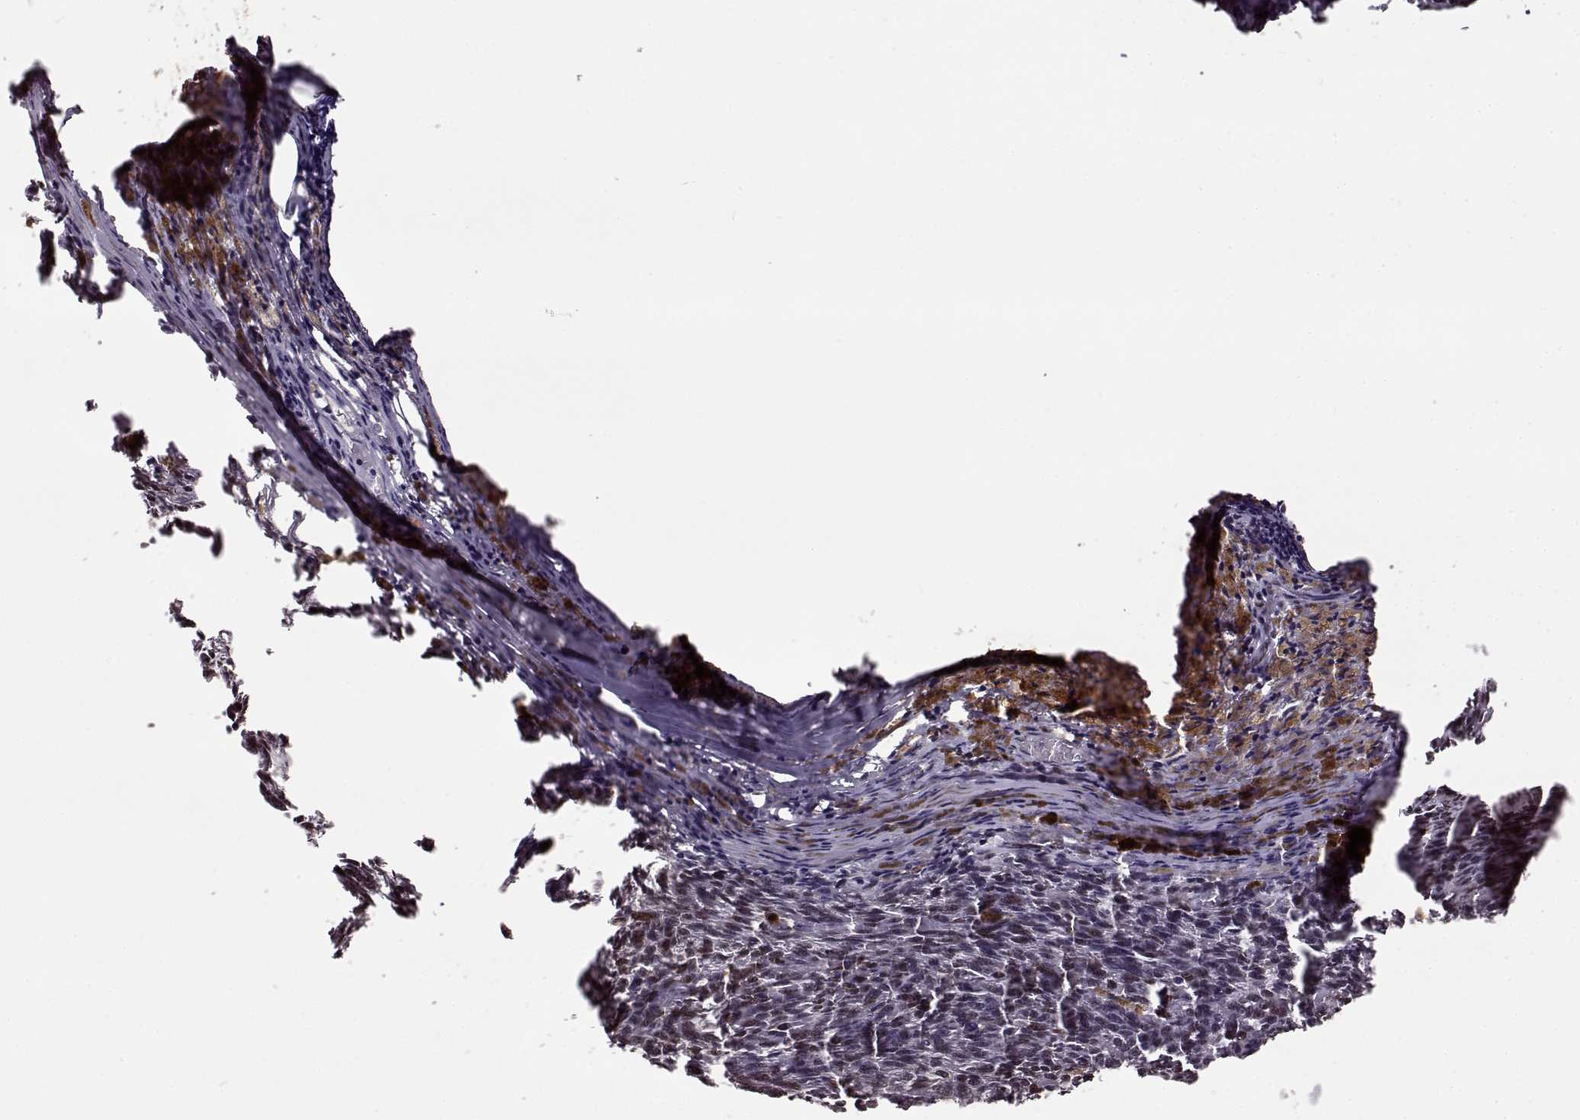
{"staining": {"intensity": "weak", "quantity": "25%-75%", "location": "nuclear"}, "tissue": "melanoma", "cell_type": "Tumor cells", "image_type": "cancer", "snomed": [{"axis": "morphology", "description": "Malignant melanoma, NOS"}, {"axis": "topography", "description": "Skin"}], "caption": "Immunohistochemical staining of human melanoma demonstrates low levels of weak nuclear protein expression in about 25%-75% of tumor cells.", "gene": "FTO", "patient": {"sex": "female", "age": 34}}